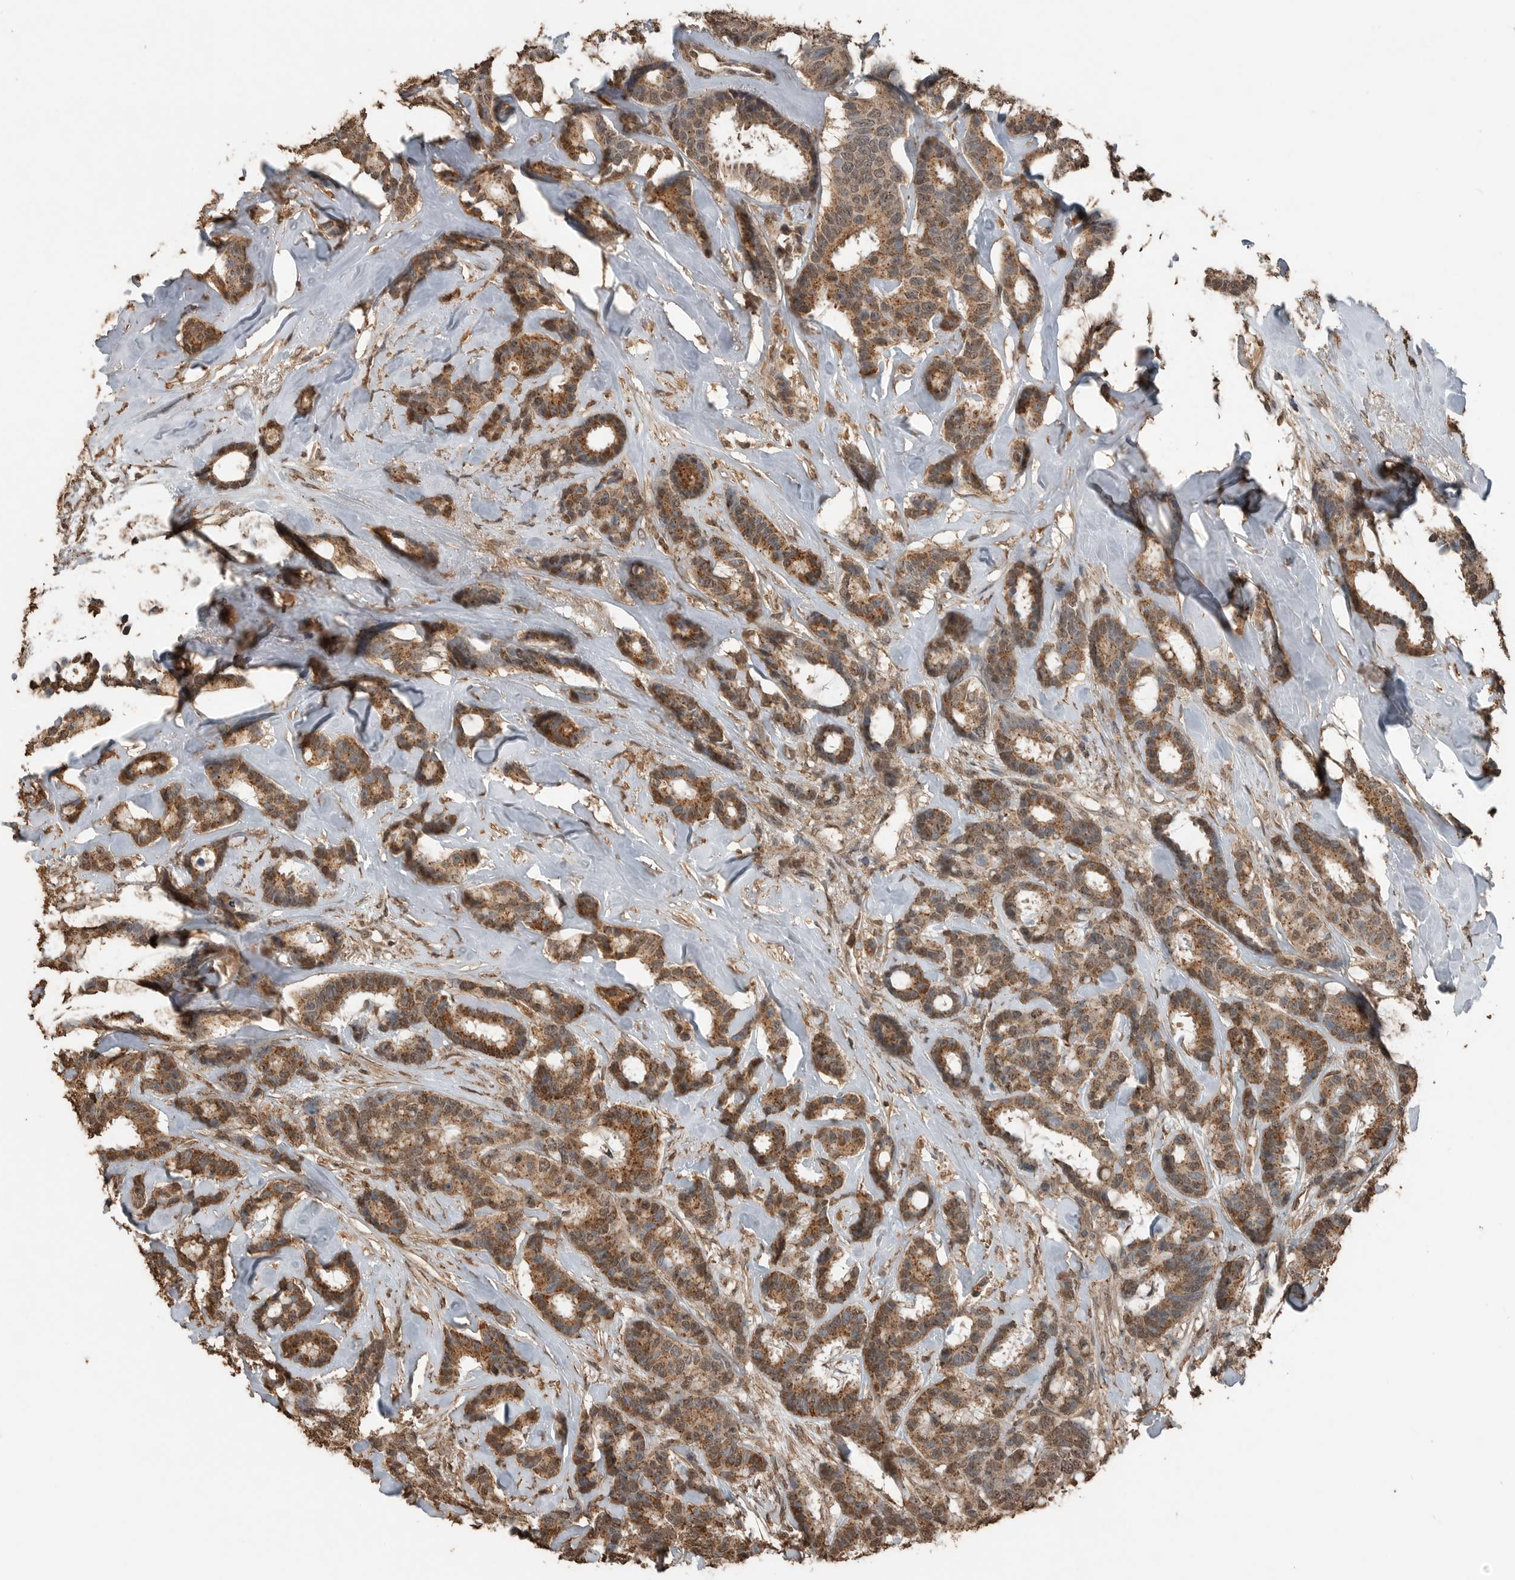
{"staining": {"intensity": "moderate", "quantity": ">75%", "location": "cytoplasmic/membranous,nuclear"}, "tissue": "breast cancer", "cell_type": "Tumor cells", "image_type": "cancer", "snomed": [{"axis": "morphology", "description": "Duct carcinoma"}, {"axis": "topography", "description": "Breast"}], "caption": "Protein expression analysis of human breast cancer reveals moderate cytoplasmic/membranous and nuclear positivity in approximately >75% of tumor cells.", "gene": "BLZF1", "patient": {"sex": "female", "age": 87}}